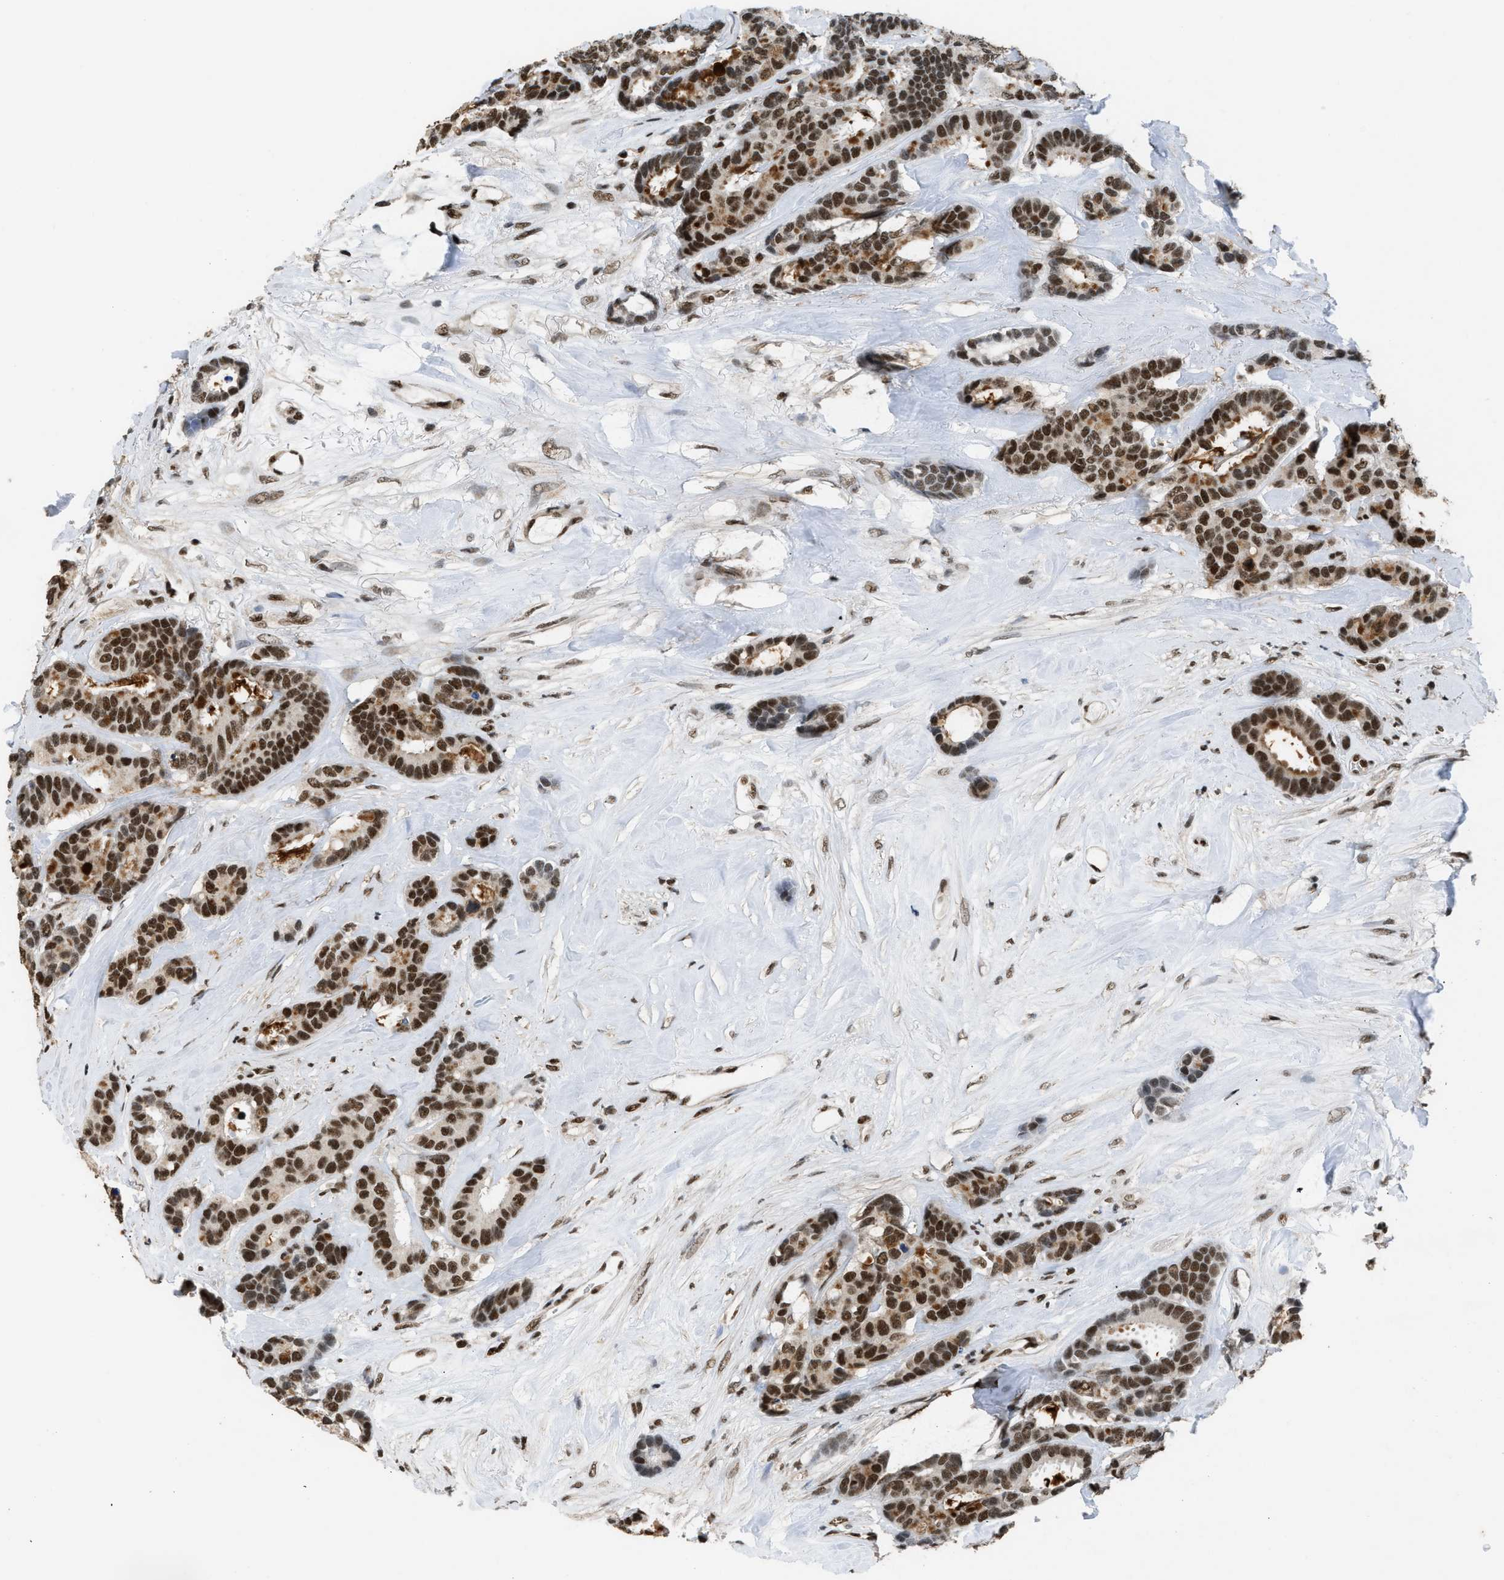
{"staining": {"intensity": "strong", "quantity": ">75%", "location": "nuclear"}, "tissue": "breast cancer", "cell_type": "Tumor cells", "image_type": "cancer", "snomed": [{"axis": "morphology", "description": "Duct carcinoma"}, {"axis": "topography", "description": "Breast"}], "caption": "An IHC micrograph of tumor tissue is shown. Protein staining in brown highlights strong nuclear positivity in breast cancer (invasive ductal carcinoma) within tumor cells.", "gene": "SCAF4", "patient": {"sex": "female", "age": 87}}